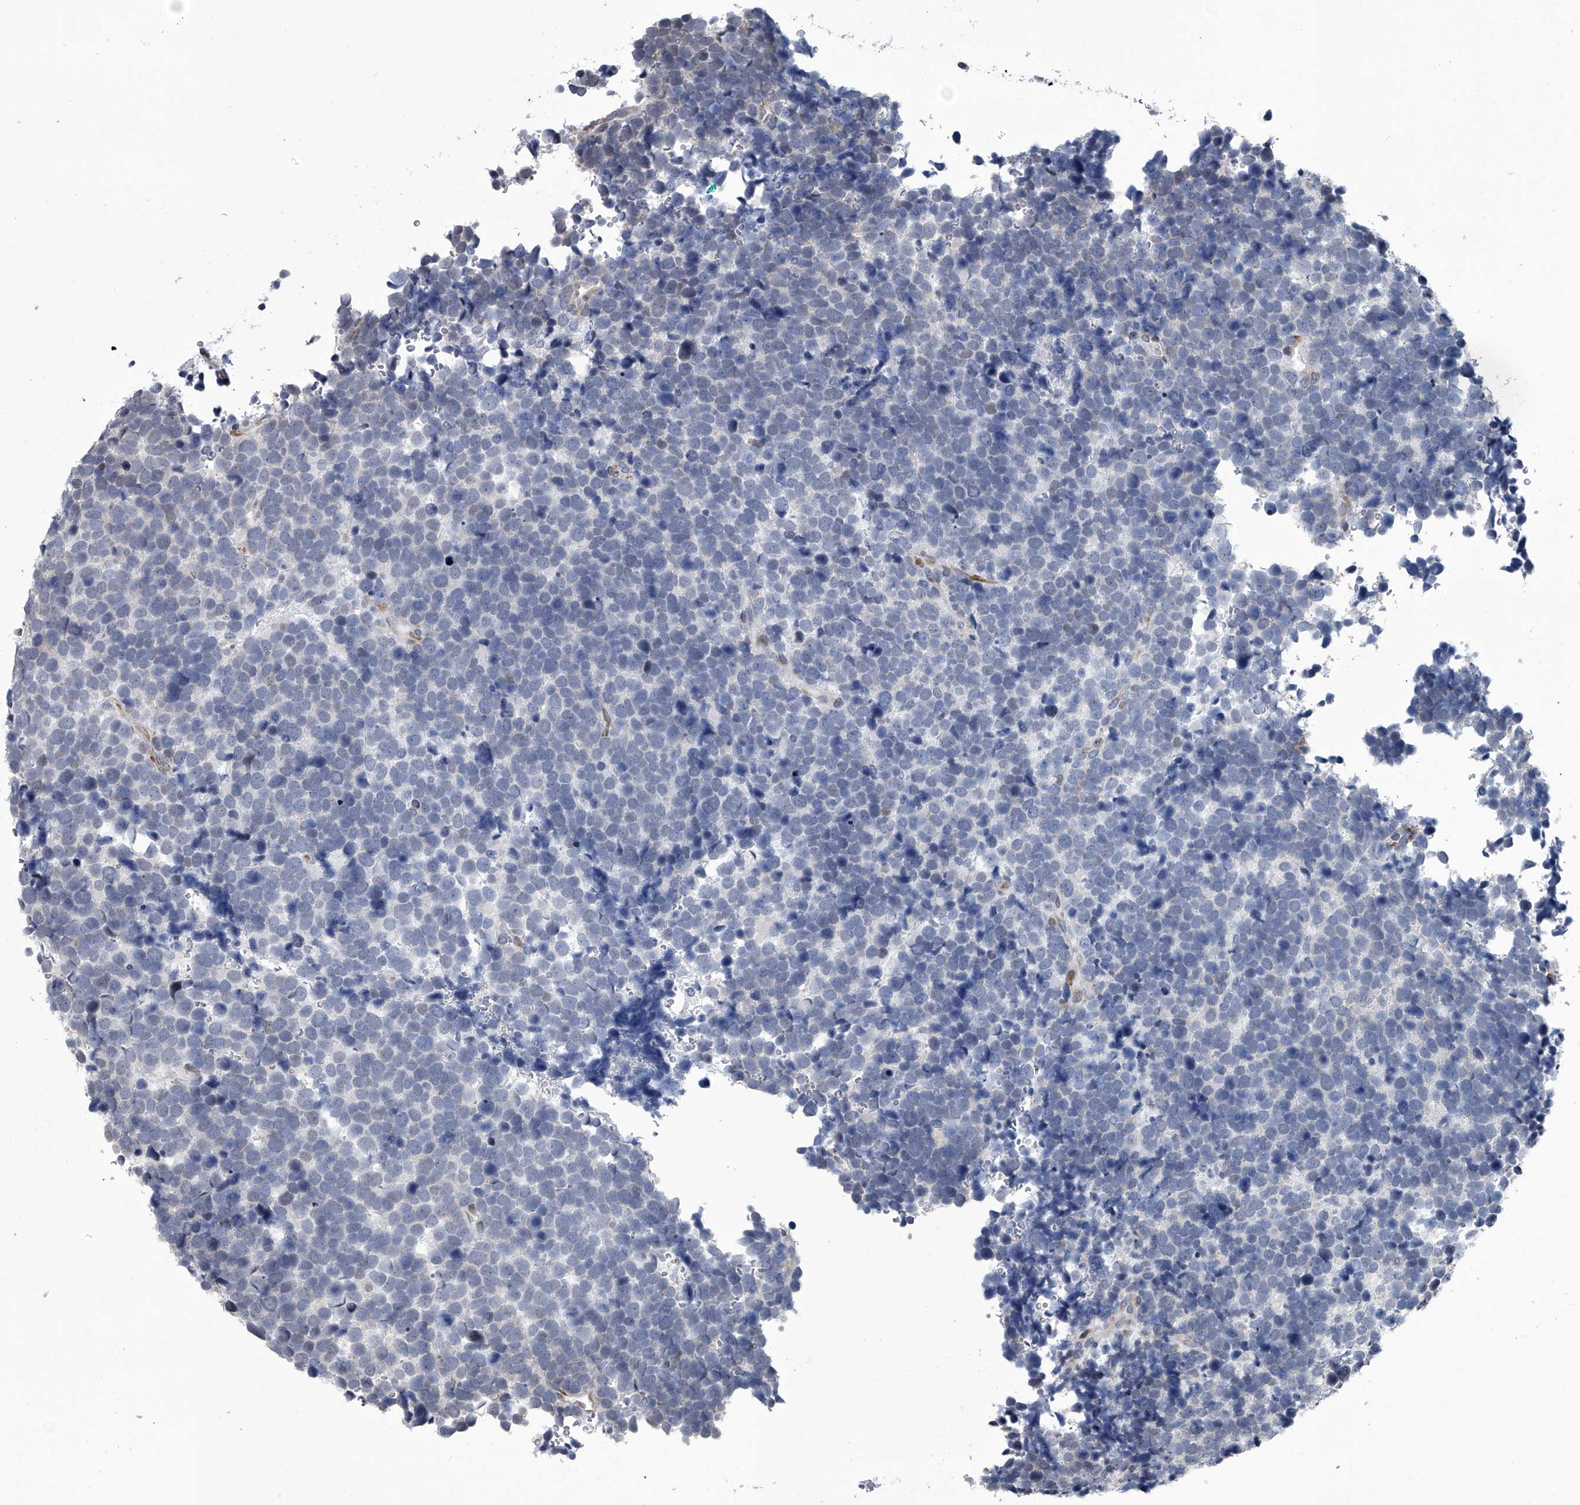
{"staining": {"intensity": "negative", "quantity": "none", "location": "none"}, "tissue": "urothelial cancer", "cell_type": "Tumor cells", "image_type": "cancer", "snomed": [{"axis": "morphology", "description": "Urothelial carcinoma, High grade"}, {"axis": "topography", "description": "Urinary bladder"}], "caption": "Tumor cells are negative for protein expression in human urothelial cancer.", "gene": "PPP2R5D", "patient": {"sex": "female", "age": 82}}